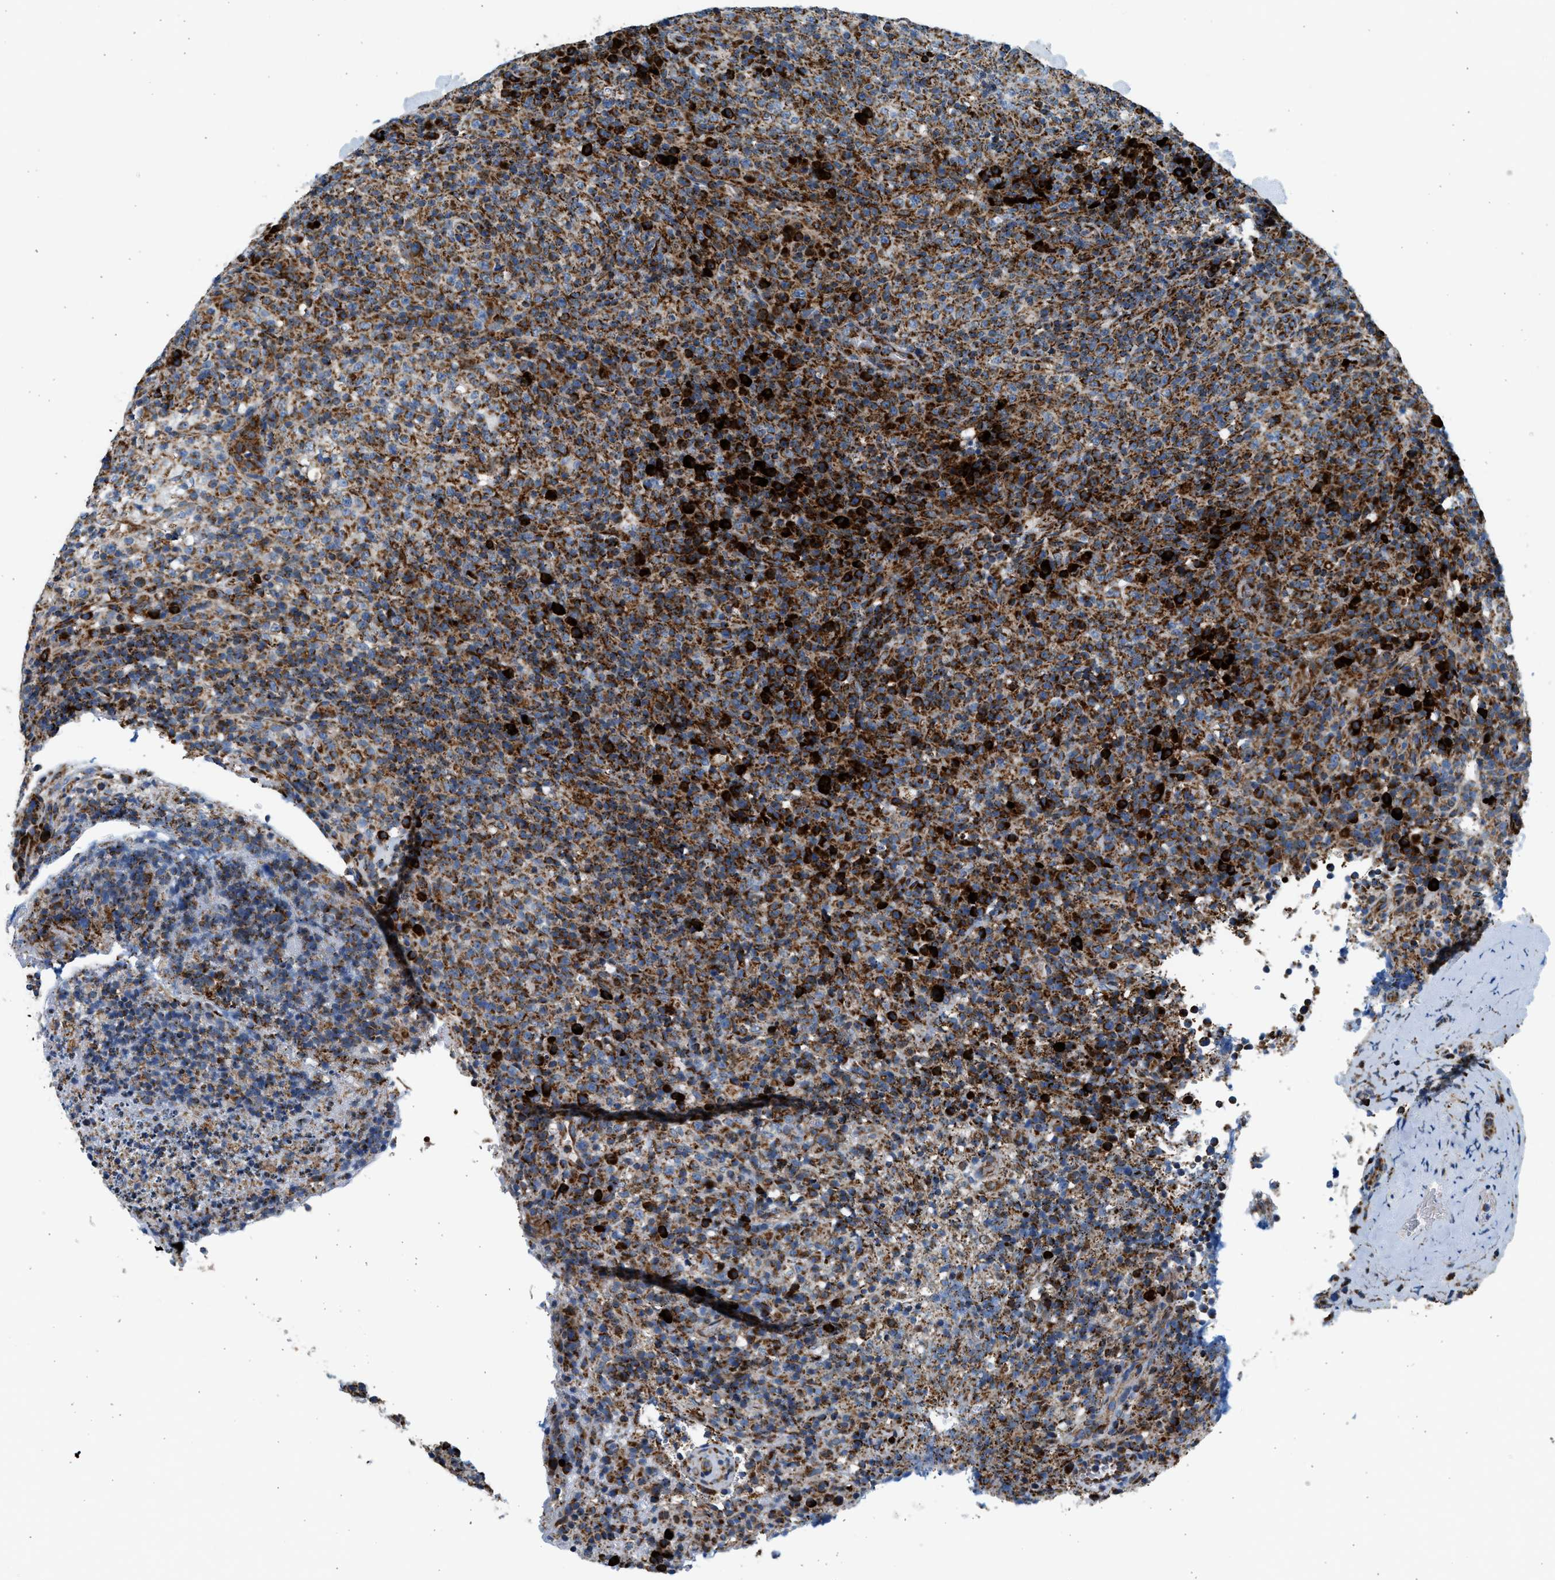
{"staining": {"intensity": "strong", "quantity": ">75%", "location": "cytoplasmic/membranous"}, "tissue": "lymphoma", "cell_type": "Tumor cells", "image_type": "cancer", "snomed": [{"axis": "morphology", "description": "Malignant lymphoma, non-Hodgkin's type, High grade"}, {"axis": "topography", "description": "Lymph node"}], "caption": "IHC image of neoplastic tissue: high-grade malignant lymphoma, non-Hodgkin's type stained using IHC exhibits high levels of strong protein expression localized specifically in the cytoplasmic/membranous of tumor cells, appearing as a cytoplasmic/membranous brown color.", "gene": "KCNMB3", "patient": {"sex": "female", "age": 76}}